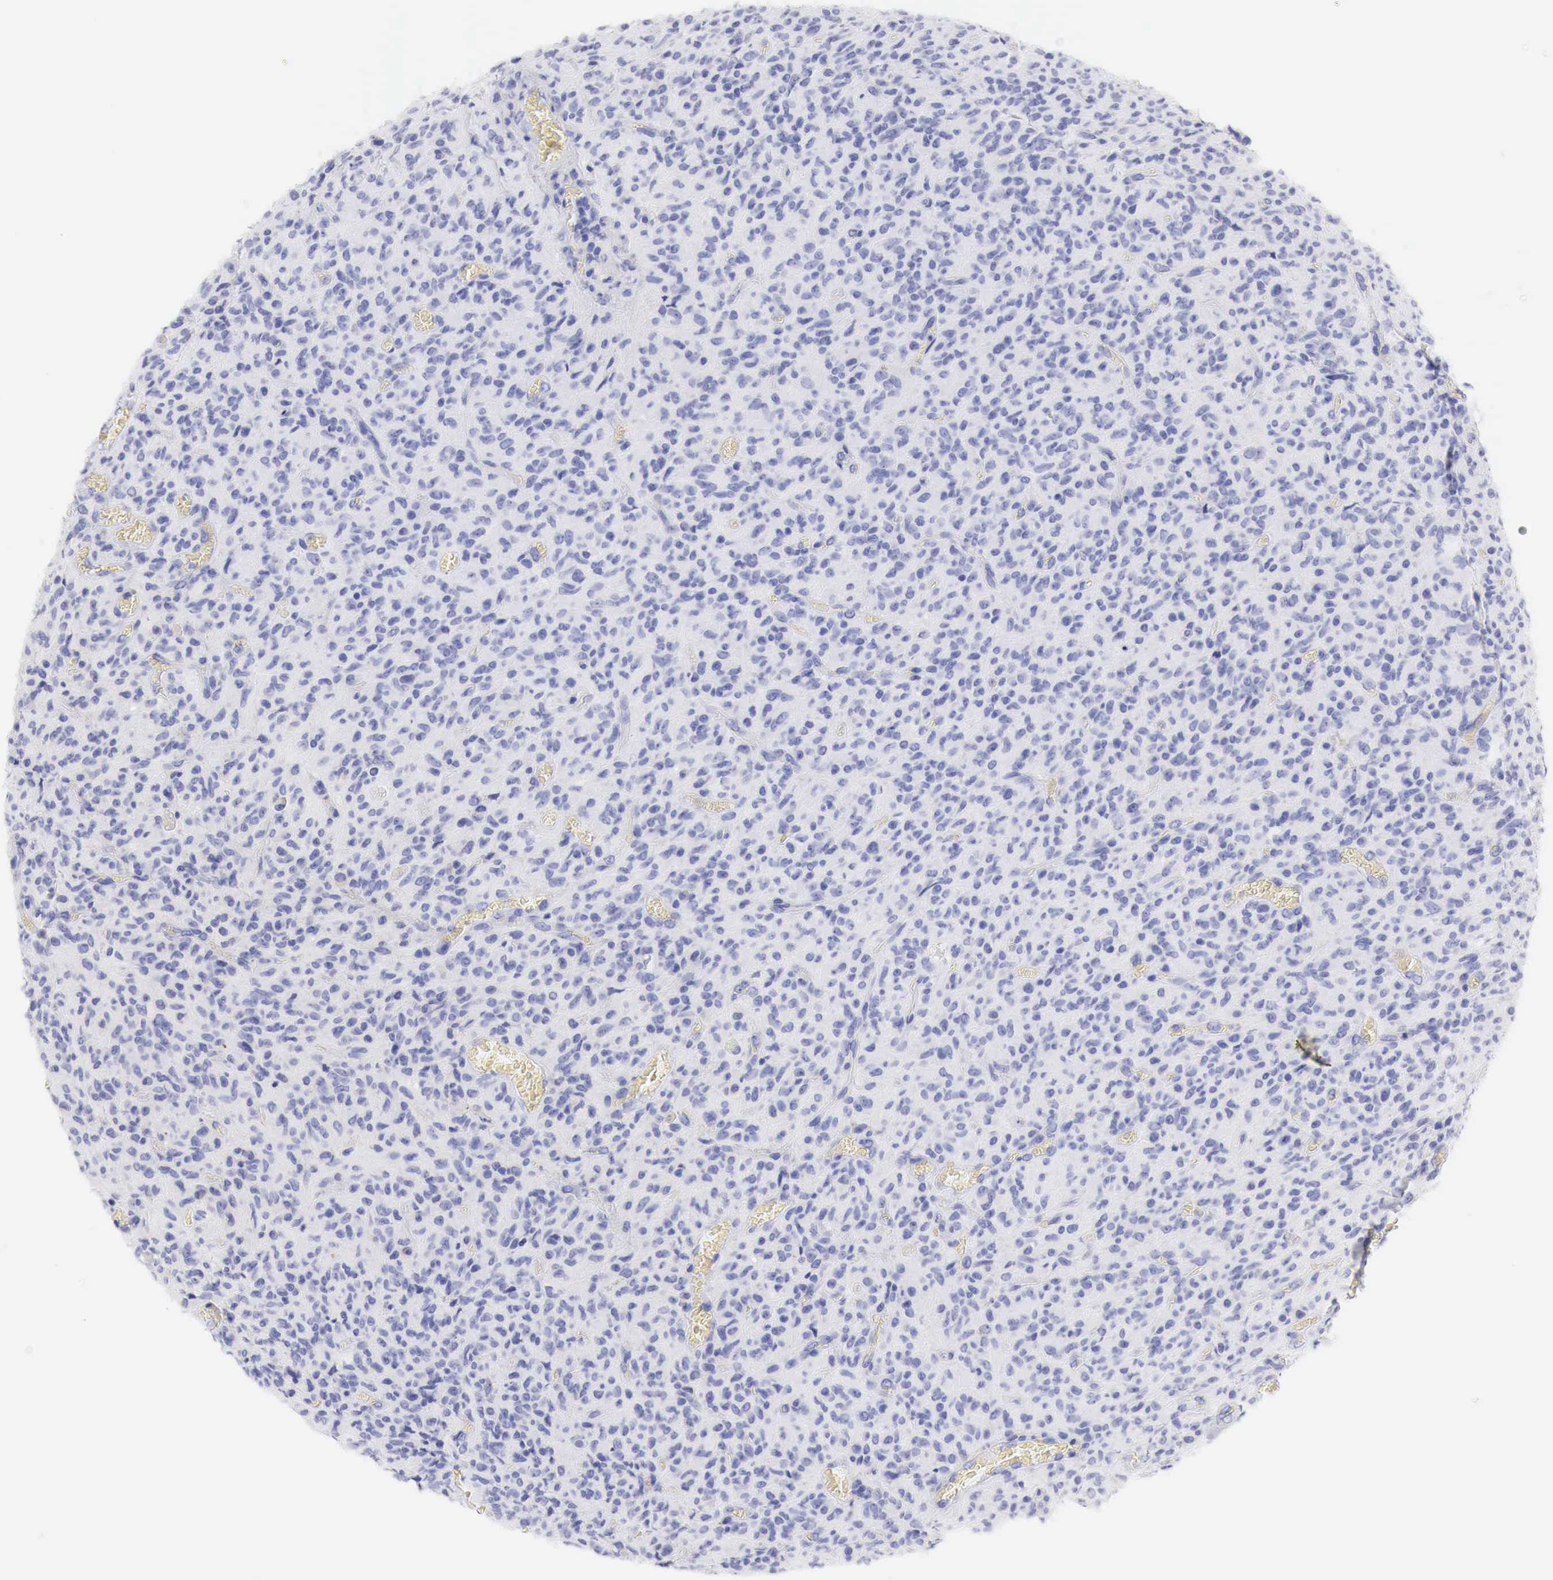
{"staining": {"intensity": "negative", "quantity": "none", "location": "none"}, "tissue": "glioma", "cell_type": "Tumor cells", "image_type": "cancer", "snomed": [{"axis": "morphology", "description": "Glioma, malignant, High grade"}, {"axis": "topography", "description": "Brain"}], "caption": "This is a micrograph of immunohistochemistry (IHC) staining of high-grade glioma (malignant), which shows no expression in tumor cells. The staining was performed using DAB to visualize the protein expression in brown, while the nuclei were stained in blue with hematoxylin (Magnification: 20x).", "gene": "TYR", "patient": {"sex": "male", "age": 56}}